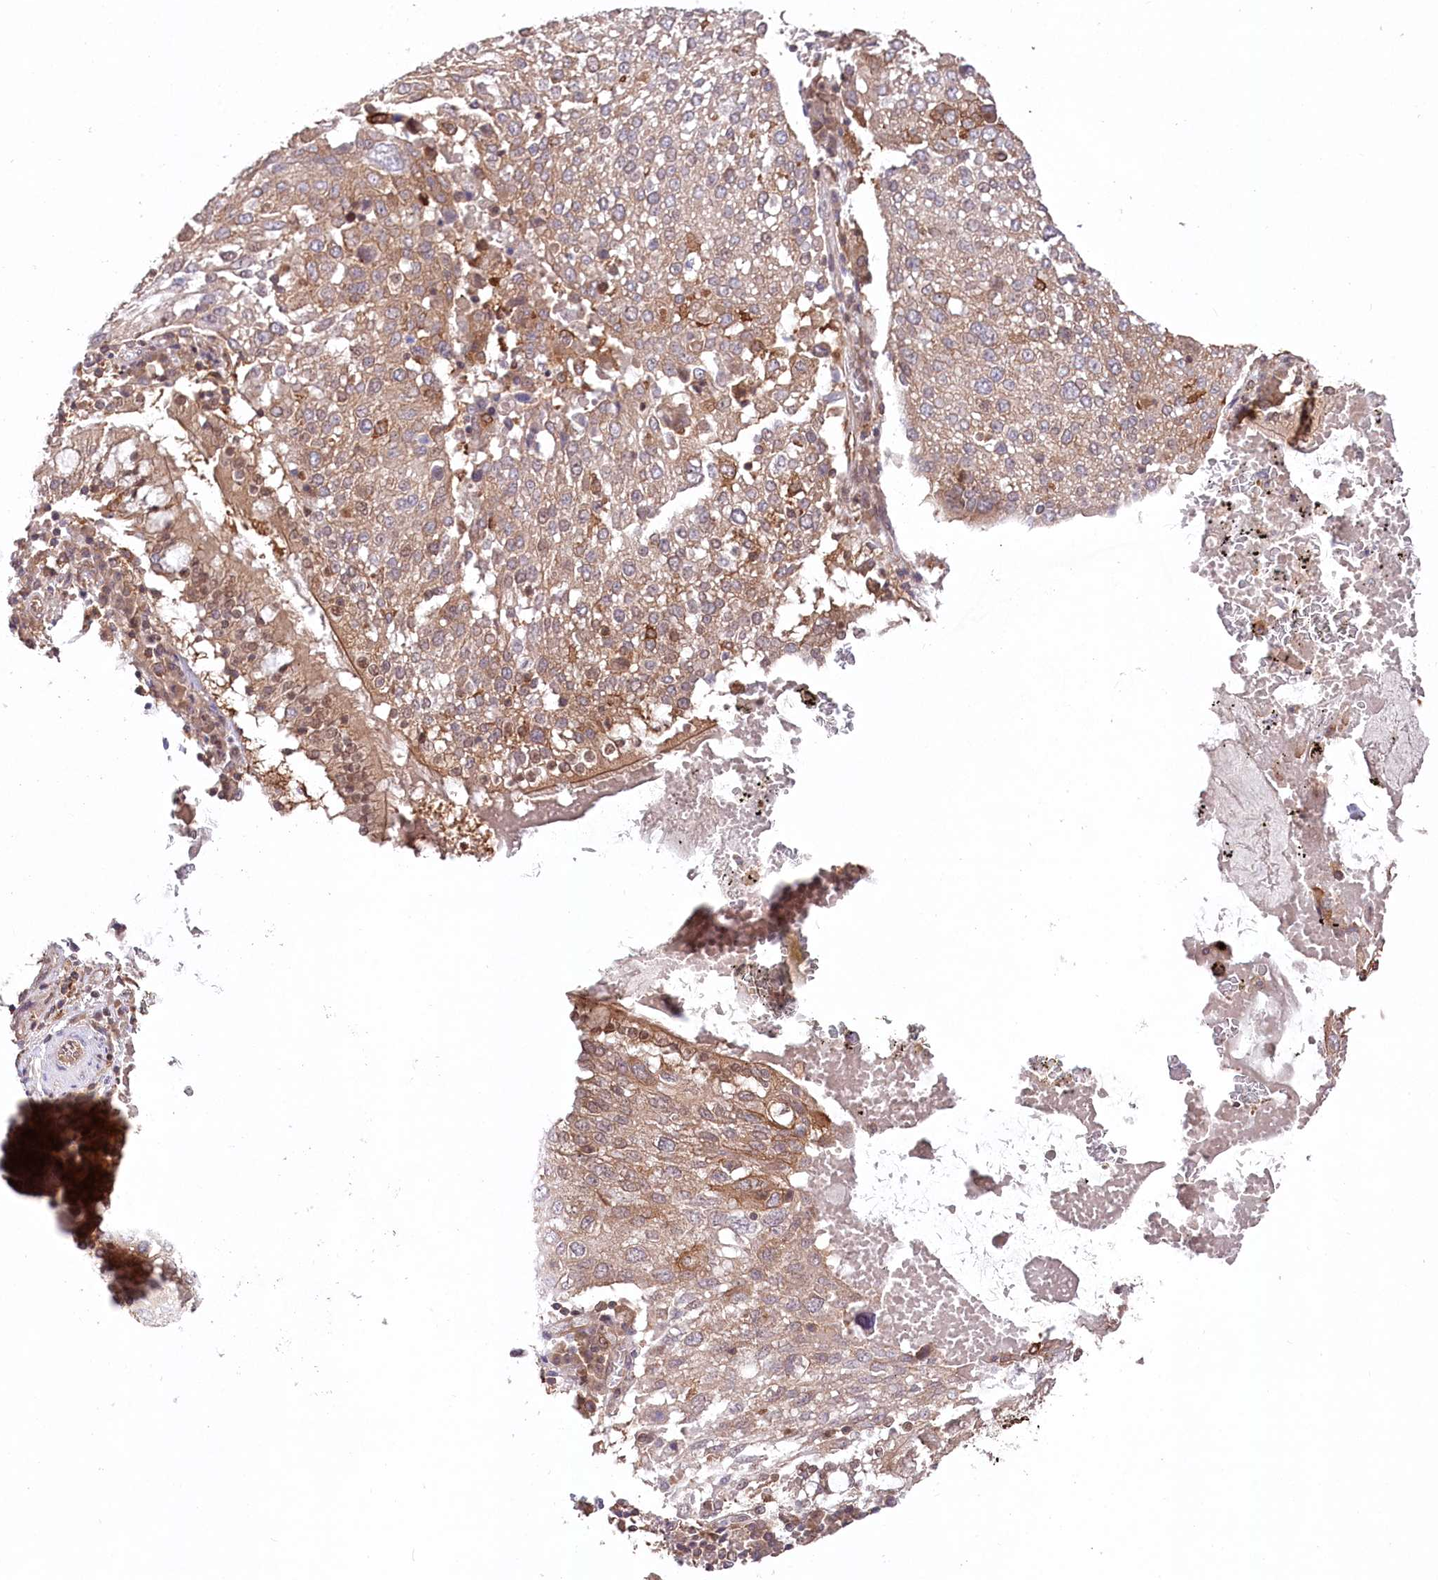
{"staining": {"intensity": "moderate", "quantity": "25%-75%", "location": "cytoplasmic/membranous"}, "tissue": "lung cancer", "cell_type": "Tumor cells", "image_type": "cancer", "snomed": [{"axis": "morphology", "description": "Squamous cell carcinoma, NOS"}, {"axis": "topography", "description": "Lung"}], "caption": "Lung cancer (squamous cell carcinoma) tissue exhibits moderate cytoplasmic/membranous staining in about 25%-75% of tumor cells, visualized by immunohistochemistry.", "gene": "PPP1R21", "patient": {"sex": "male", "age": 65}}